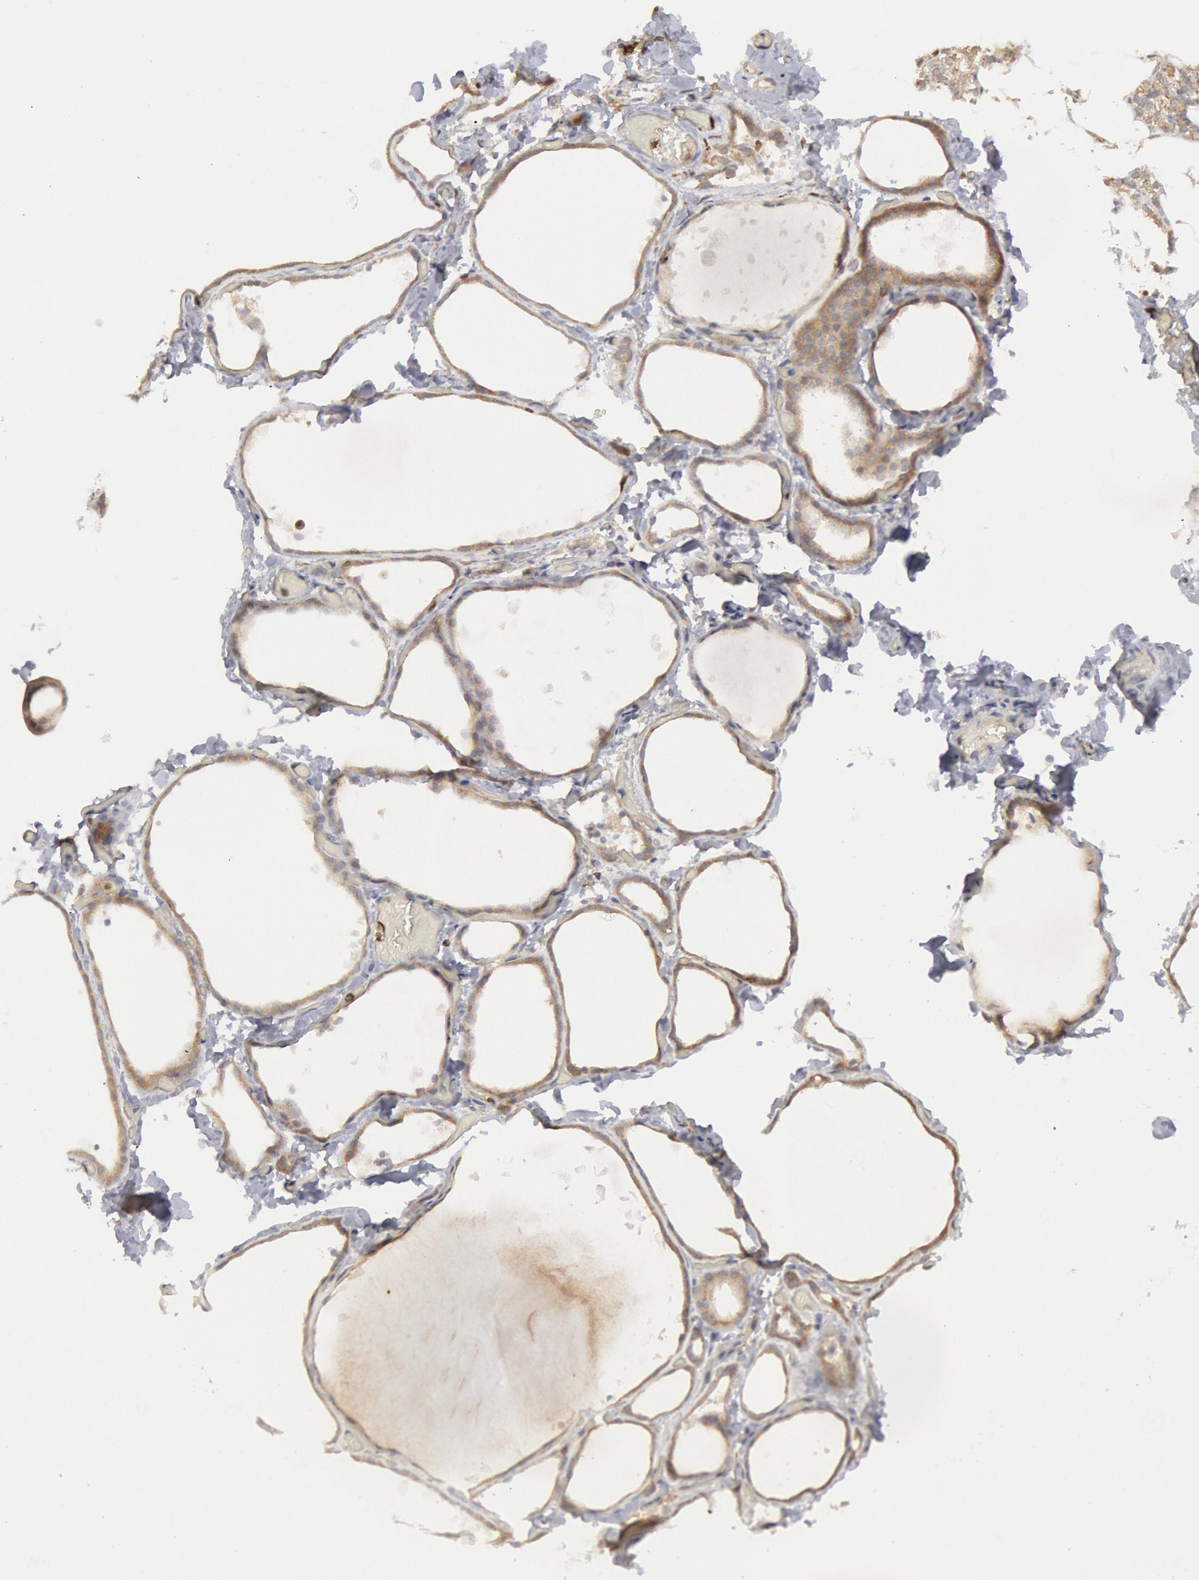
{"staining": {"intensity": "weak", "quantity": ">75%", "location": "cytoplasmic/membranous"}, "tissue": "thyroid gland", "cell_type": "Glandular cells", "image_type": "normal", "snomed": [{"axis": "morphology", "description": "Normal tissue, NOS"}, {"axis": "topography", "description": "Thyroid gland"}], "caption": "This image exhibits immunohistochemistry staining of benign thyroid gland, with low weak cytoplasmic/membranous expression in approximately >75% of glandular cells.", "gene": "OSBPL8", "patient": {"sex": "female", "age": 22}}